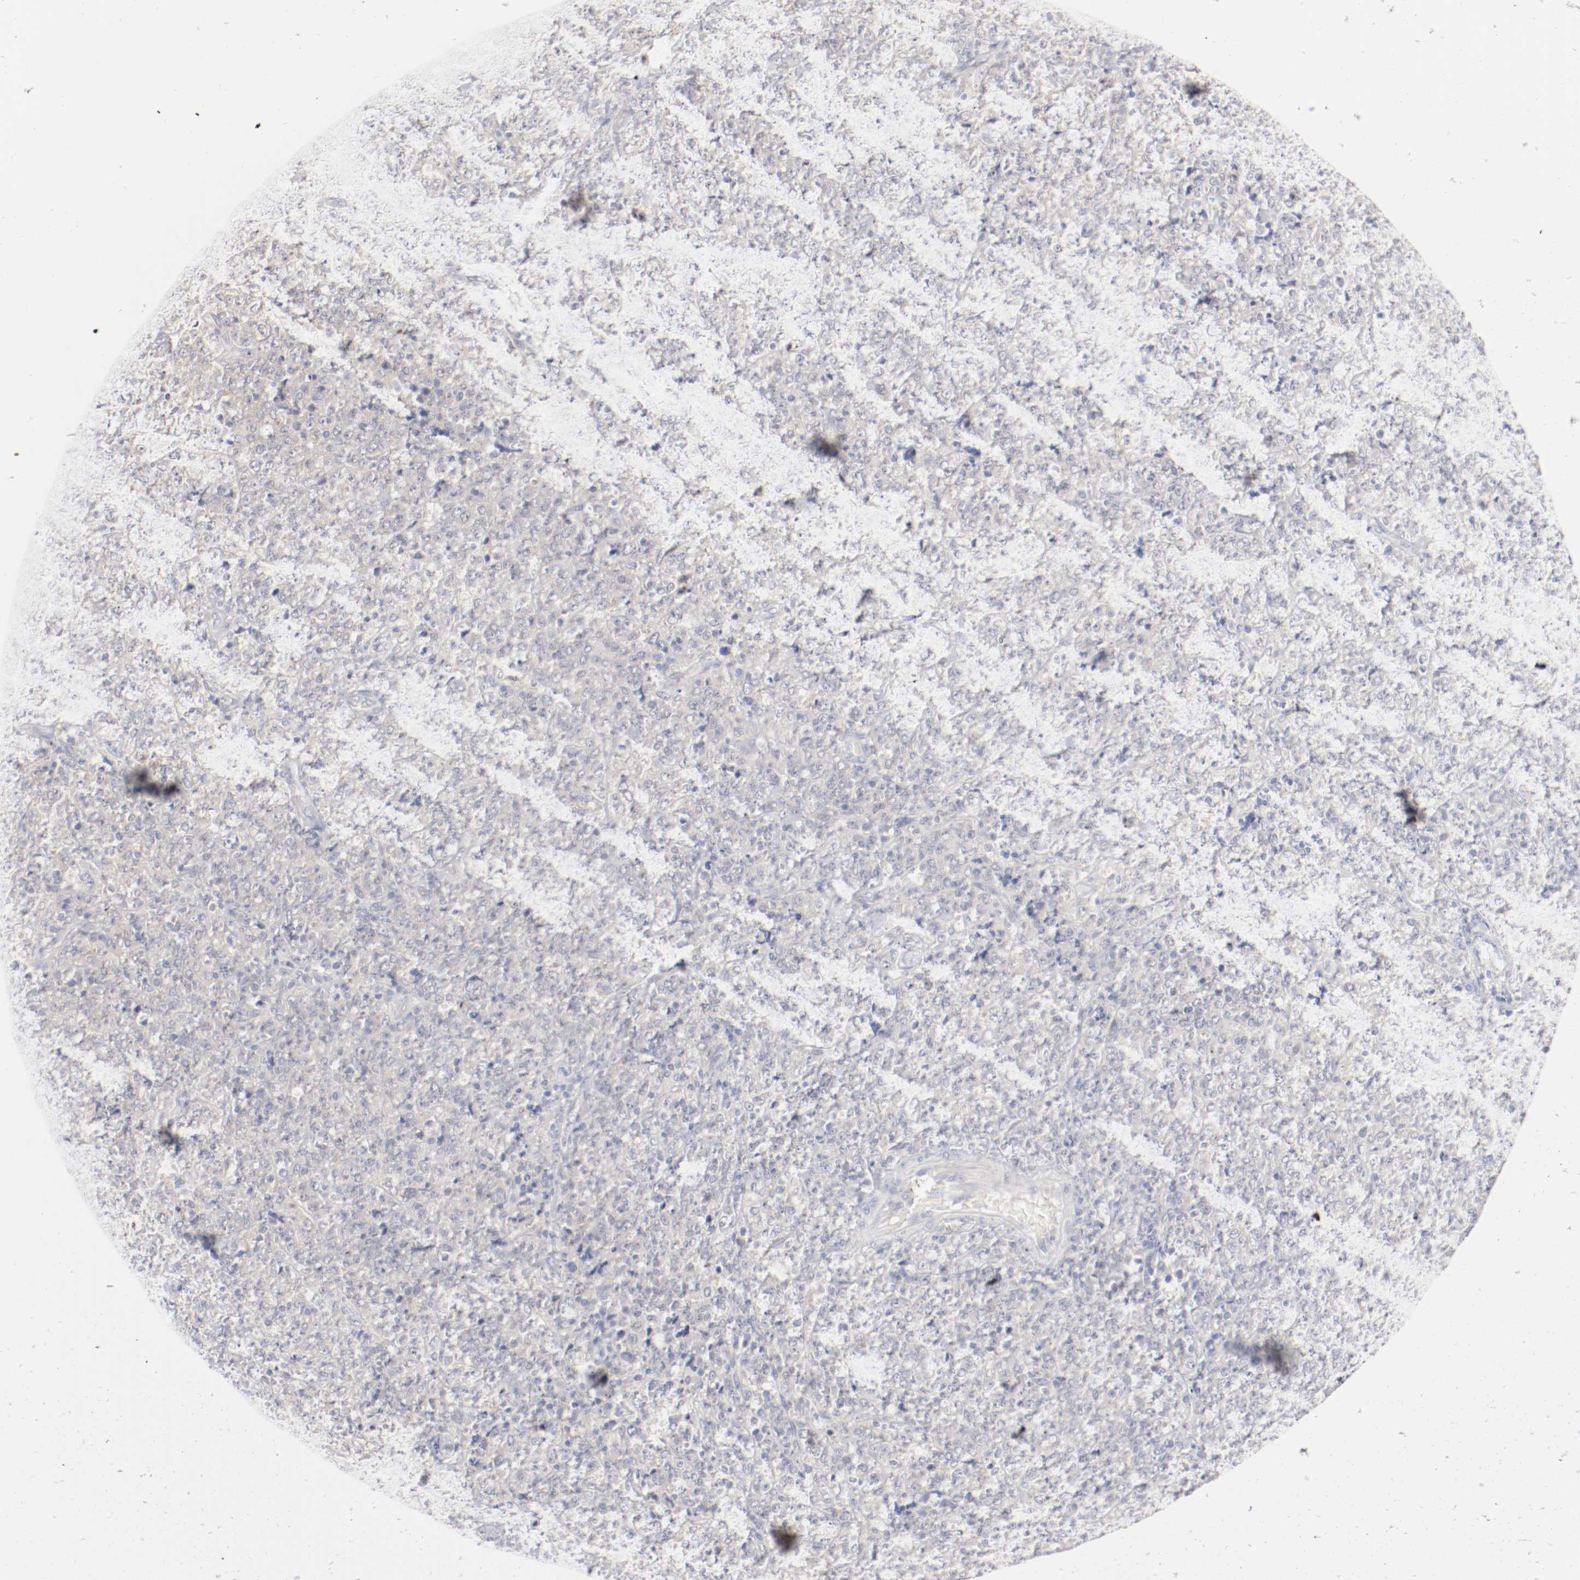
{"staining": {"intensity": "weak", "quantity": "25%-75%", "location": "cytoplasmic/membranous"}, "tissue": "lymphoma", "cell_type": "Tumor cells", "image_type": "cancer", "snomed": [{"axis": "morphology", "description": "Malignant lymphoma, non-Hodgkin's type, High grade"}, {"axis": "topography", "description": "Tonsil"}], "caption": "An image of malignant lymphoma, non-Hodgkin's type (high-grade) stained for a protein exhibits weak cytoplasmic/membranous brown staining in tumor cells.", "gene": "DNAL4", "patient": {"sex": "female", "age": 36}}